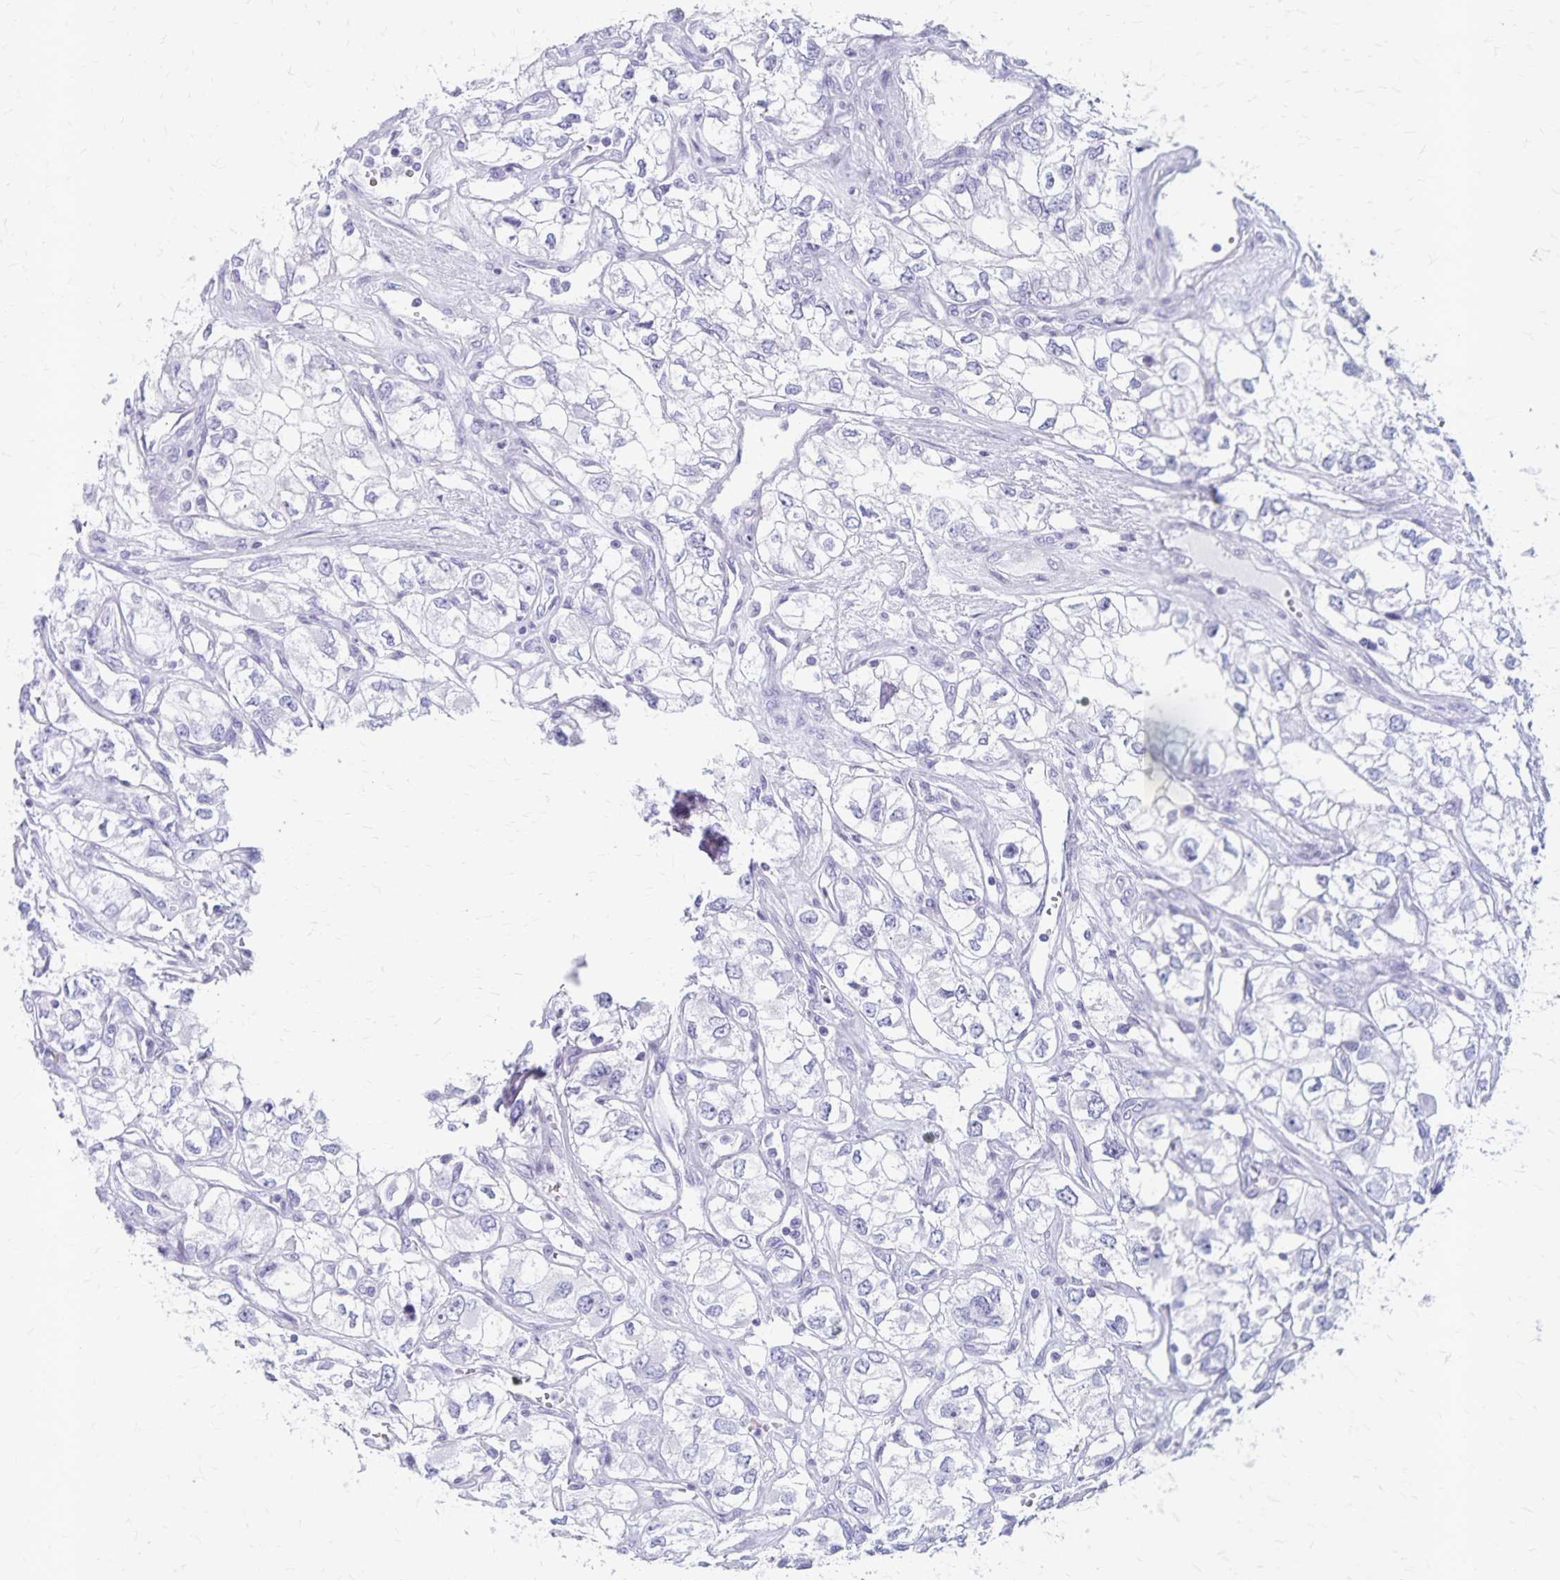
{"staining": {"intensity": "negative", "quantity": "none", "location": "none"}, "tissue": "renal cancer", "cell_type": "Tumor cells", "image_type": "cancer", "snomed": [{"axis": "morphology", "description": "Adenocarcinoma, NOS"}, {"axis": "topography", "description": "Kidney"}], "caption": "Immunohistochemistry histopathology image of neoplastic tissue: human adenocarcinoma (renal) stained with DAB (3,3'-diaminobenzidine) shows no significant protein staining in tumor cells.", "gene": "GPBAR1", "patient": {"sex": "female", "age": 59}}